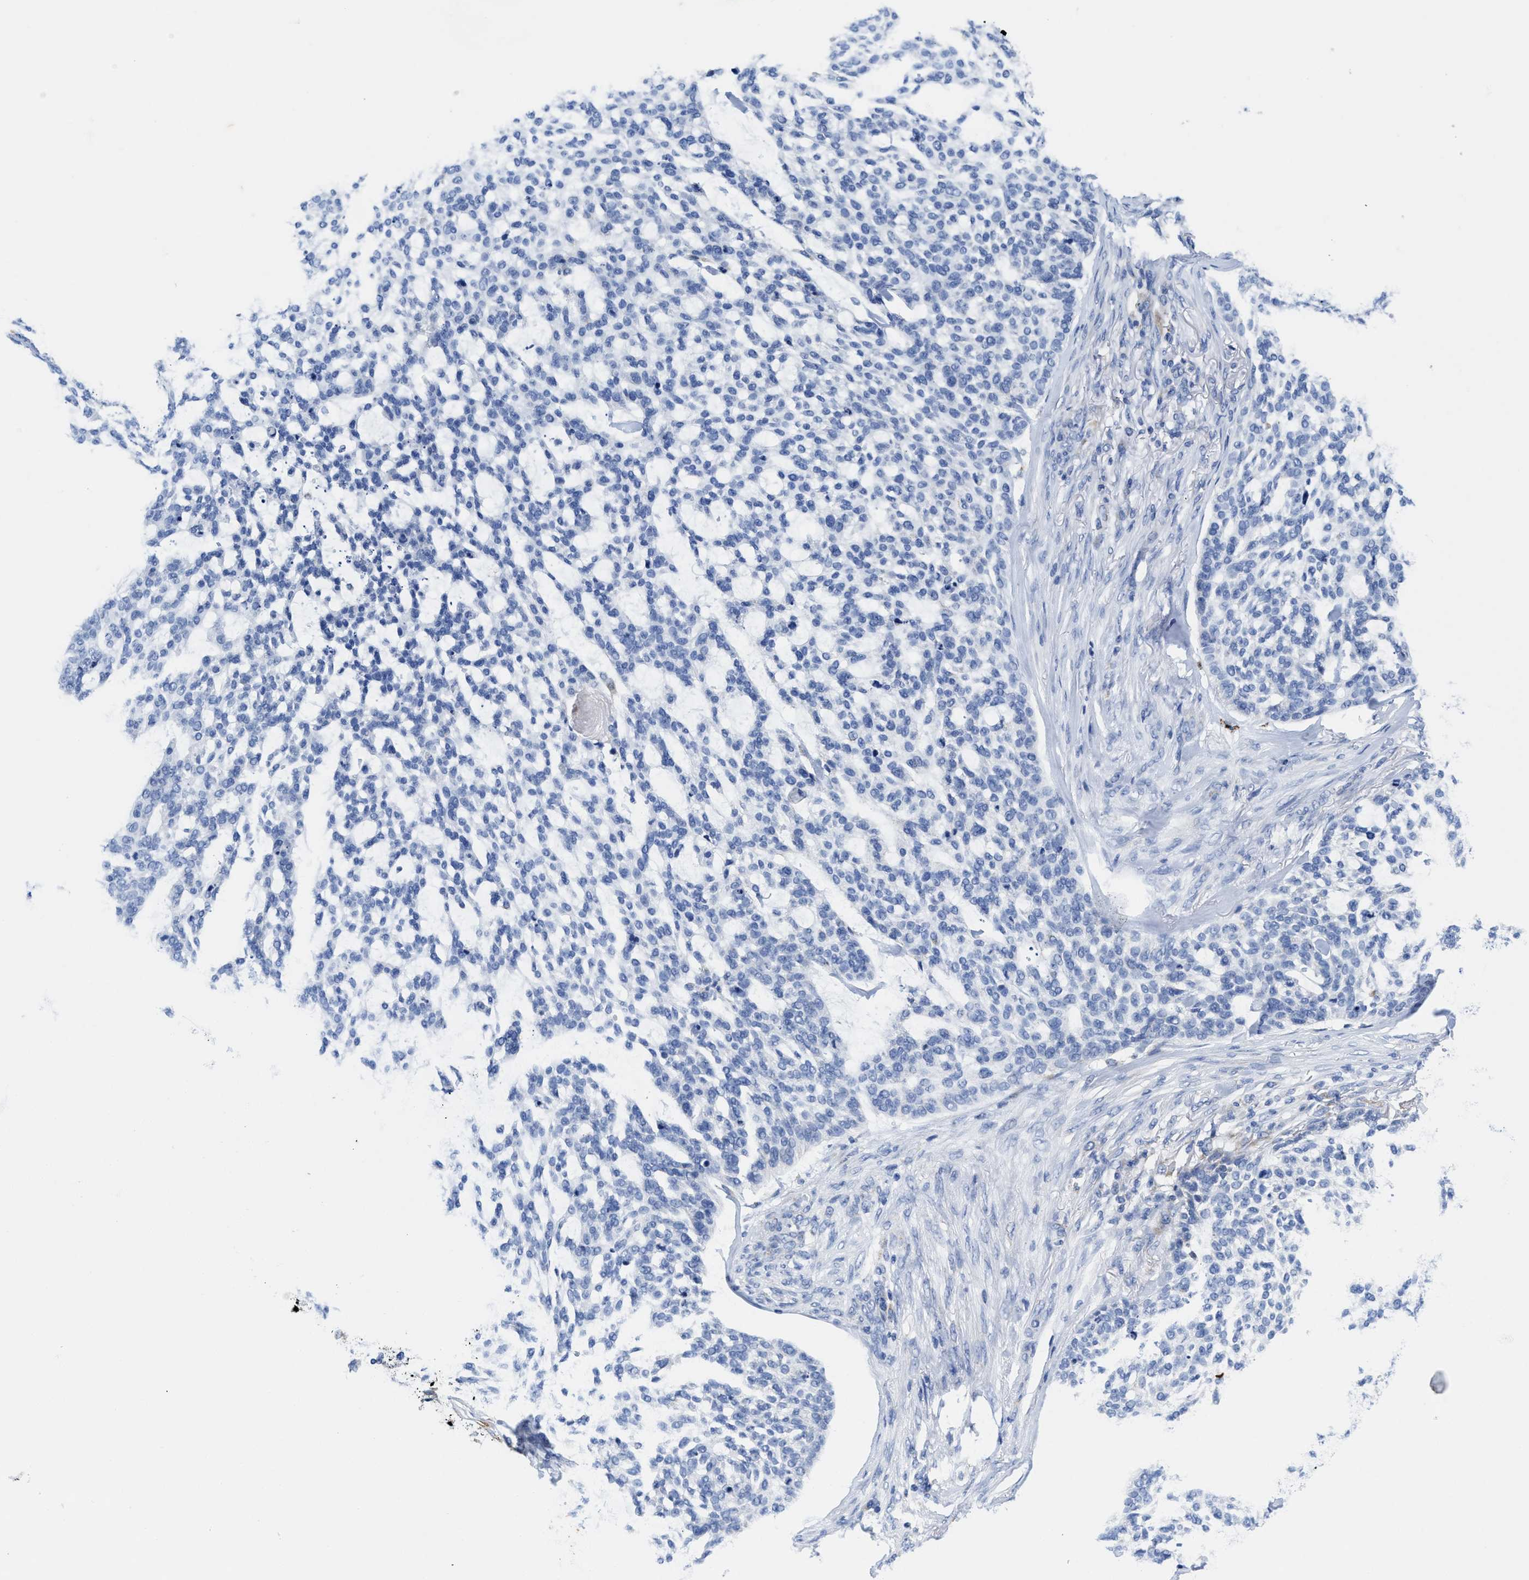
{"staining": {"intensity": "negative", "quantity": "none", "location": "none"}, "tissue": "skin cancer", "cell_type": "Tumor cells", "image_type": "cancer", "snomed": [{"axis": "morphology", "description": "Basal cell carcinoma"}, {"axis": "topography", "description": "Skin"}], "caption": "Basal cell carcinoma (skin) stained for a protein using immunohistochemistry demonstrates no expression tumor cells.", "gene": "TBRG4", "patient": {"sex": "female", "age": 64}}